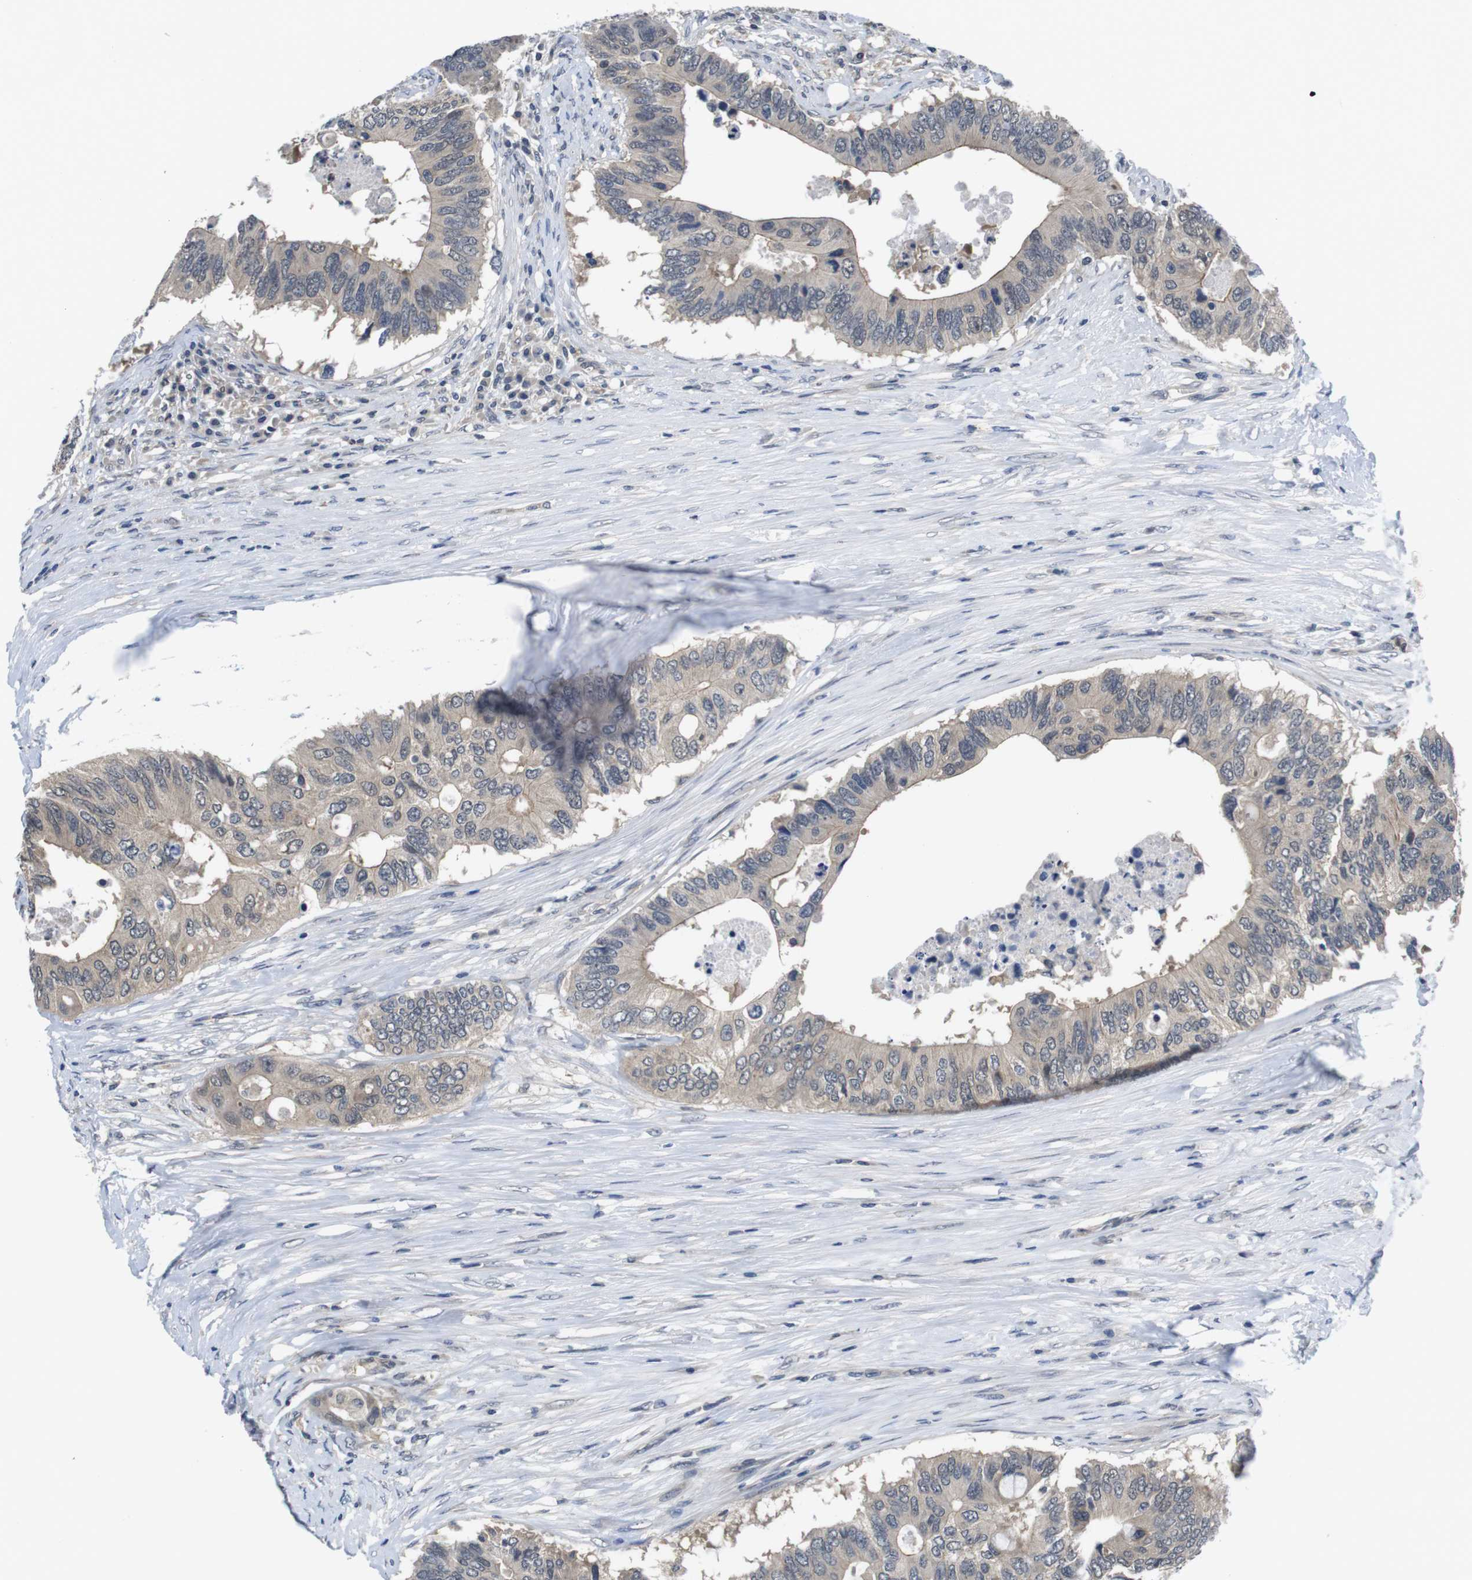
{"staining": {"intensity": "weak", "quantity": ">75%", "location": "cytoplasmic/membranous"}, "tissue": "colorectal cancer", "cell_type": "Tumor cells", "image_type": "cancer", "snomed": [{"axis": "morphology", "description": "Adenocarcinoma, NOS"}, {"axis": "topography", "description": "Colon"}], "caption": "Brown immunohistochemical staining in colorectal adenocarcinoma shows weak cytoplasmic/membranous staining in approximately >75% of tumor cells.", "gene": "FADD", "patient": {"sex": "male", "age": 71}}